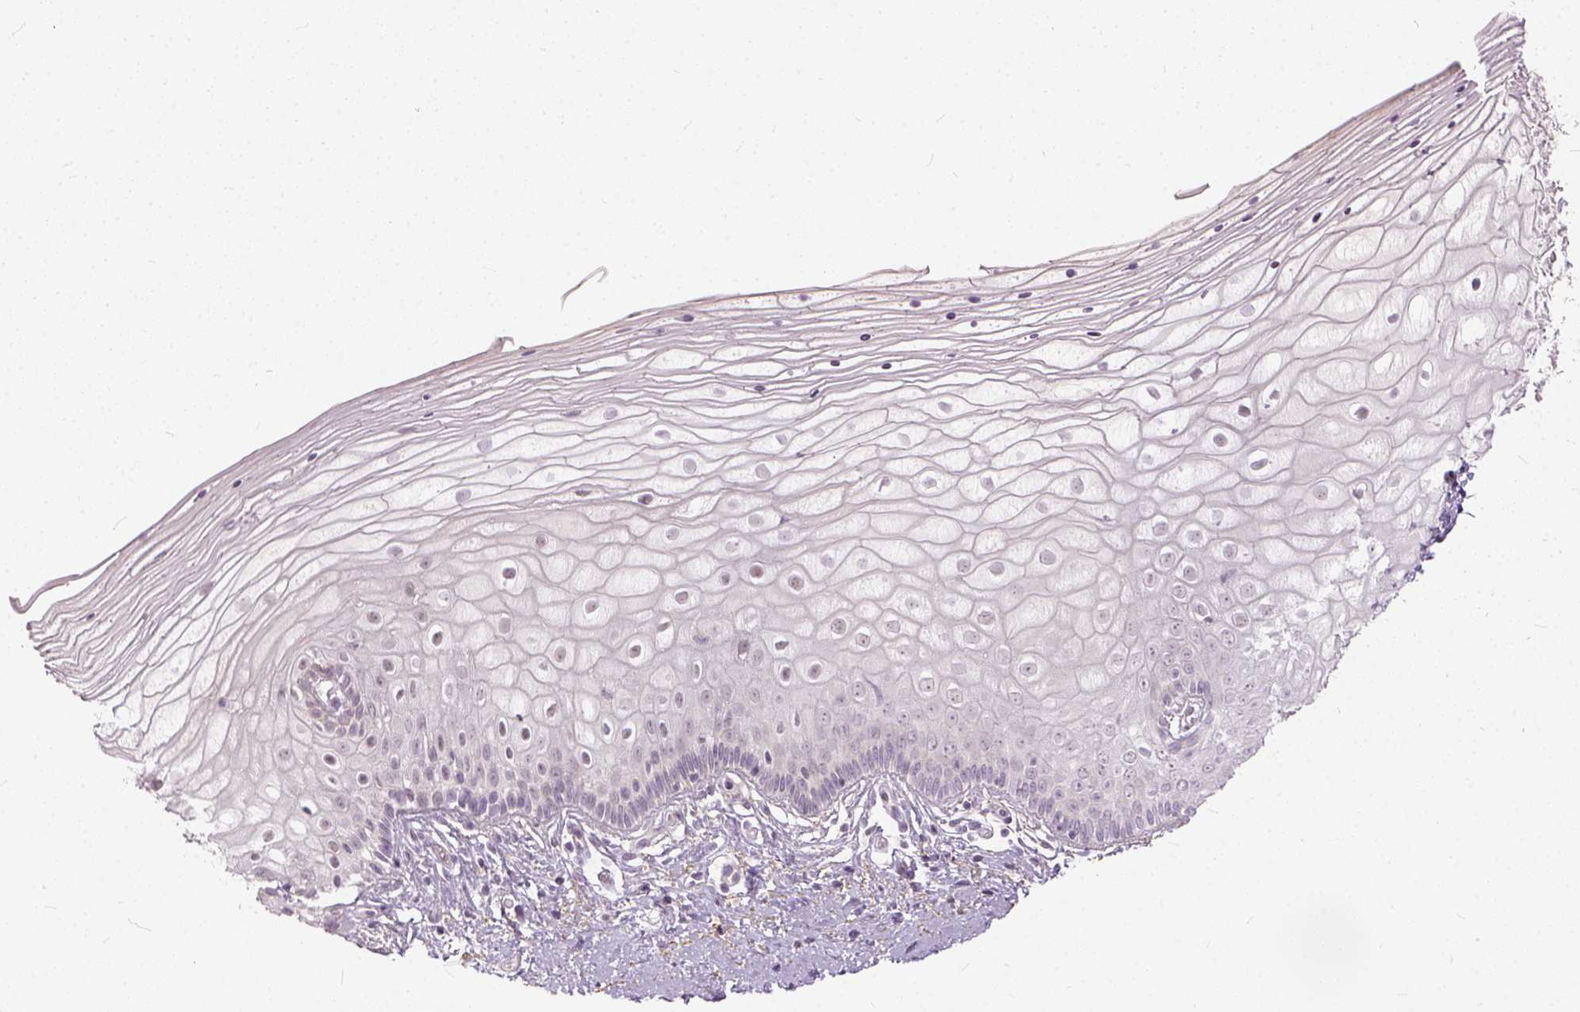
{"staining": {"intensity": "negative", "quantity": "none", "location": "none"}, "tissue": "vagina", "cell_type": "Squamous epithelial cells", "image_type": "normal", "snomed": [{"axis": "morphology", "description": "Normal tissue, NOS"}, {"axis": "topography", "description": "Vagina"}], "caption": "The micrograph exhibits no staining of squamous epithelial cells in benign vagina.", "gene": "ANO2", "patient": {"sex": "female", "age": 39}}